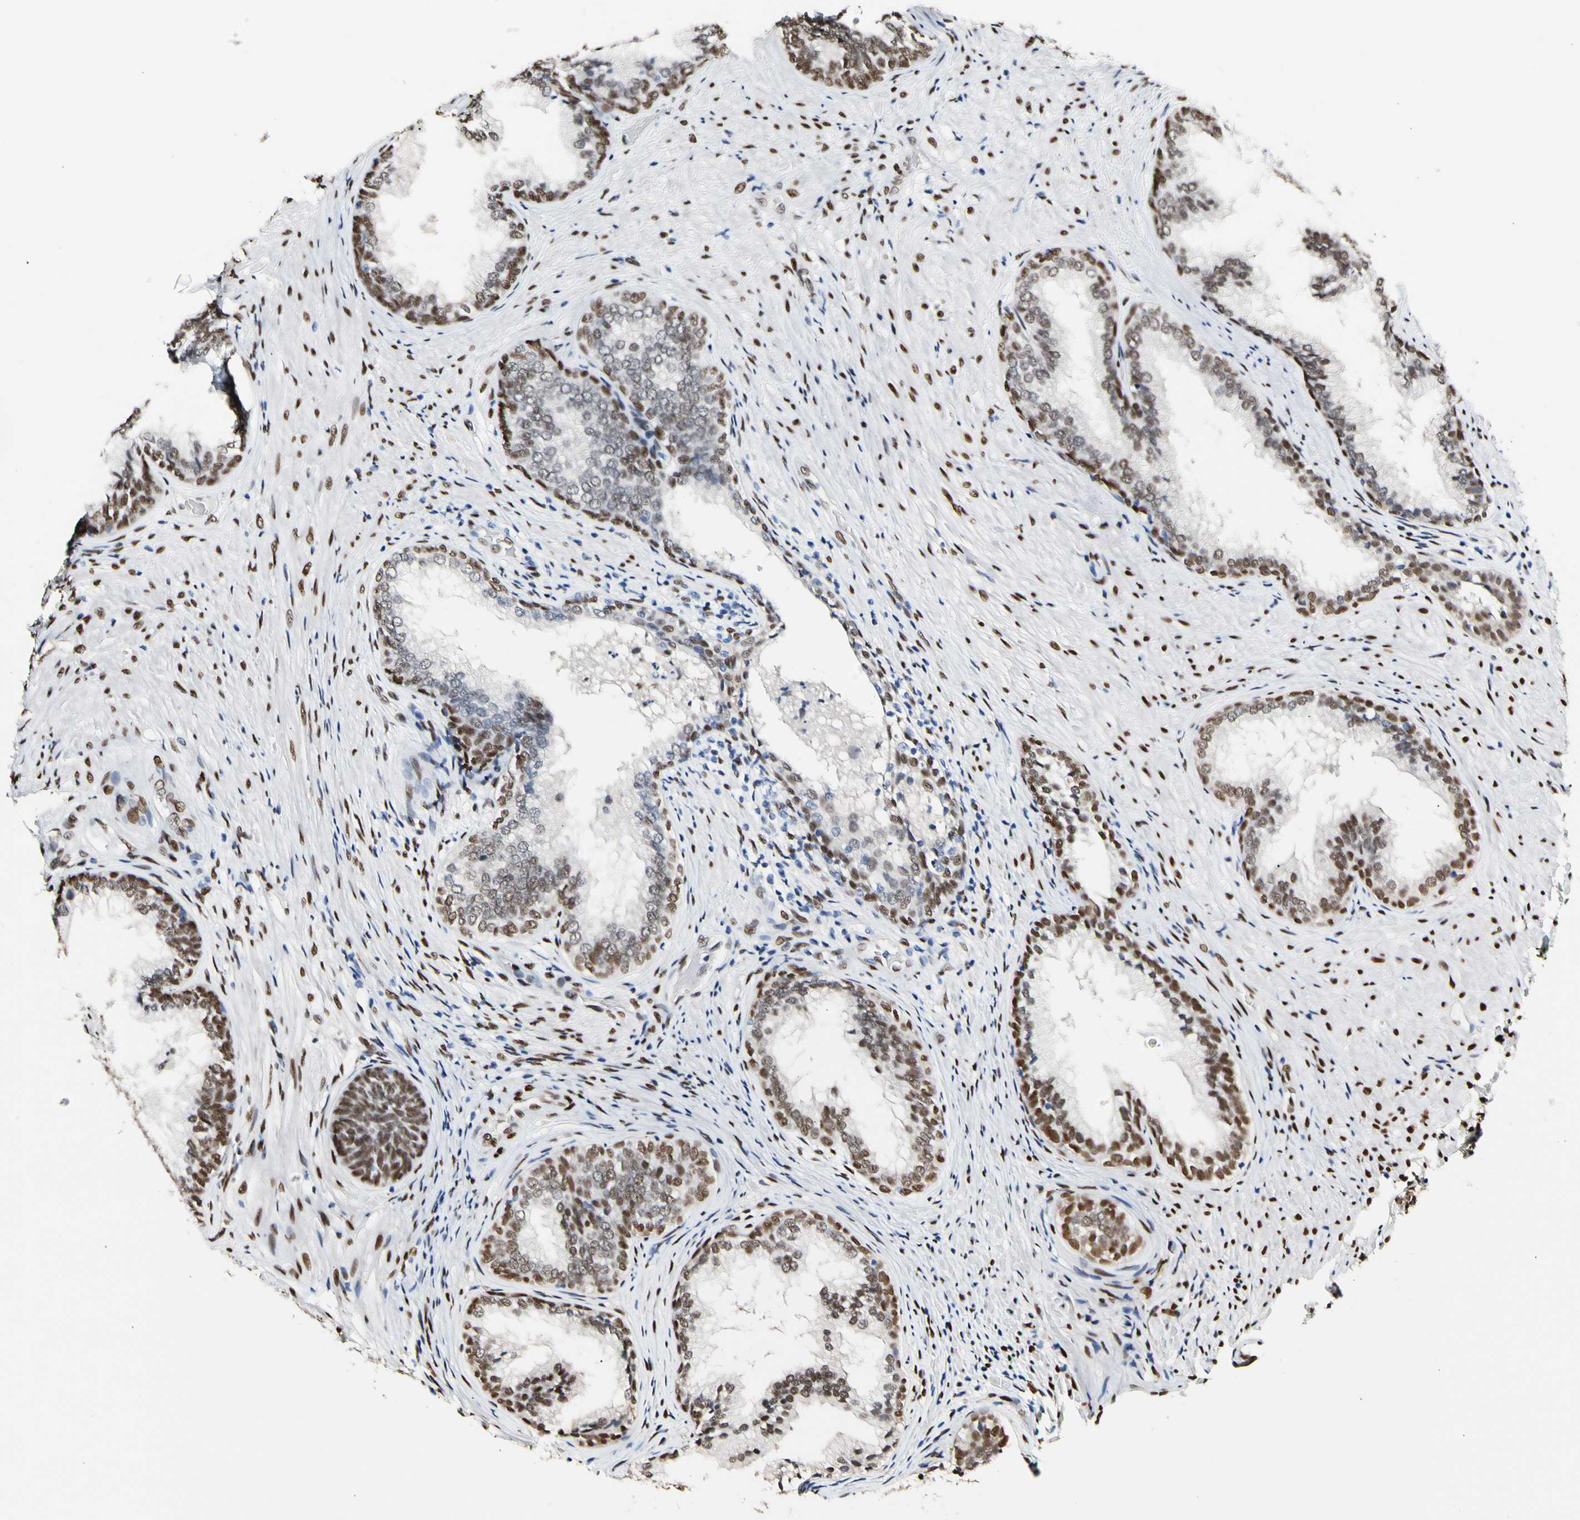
{"staining": {"intensity": "moderate", "quantity": "25%-75%", "location": "nuclear"}, "tissue": "prostate", "cell_type": "Glandular cells", "image_type": "normal", "snomed": [{"axis": "morphology", "description": "Normal tissue, NOS"}, {"axis": "topography", "description": "Prostate"}], "caption": "Approximately 25%-75% of glandular cells in unremarkable human prostate exhibit moderate nuclear protein expression as visualized by brown immunohistochemical staining.", "gene": "NFIA", "patient": {"sex": "male", "age": 76}}